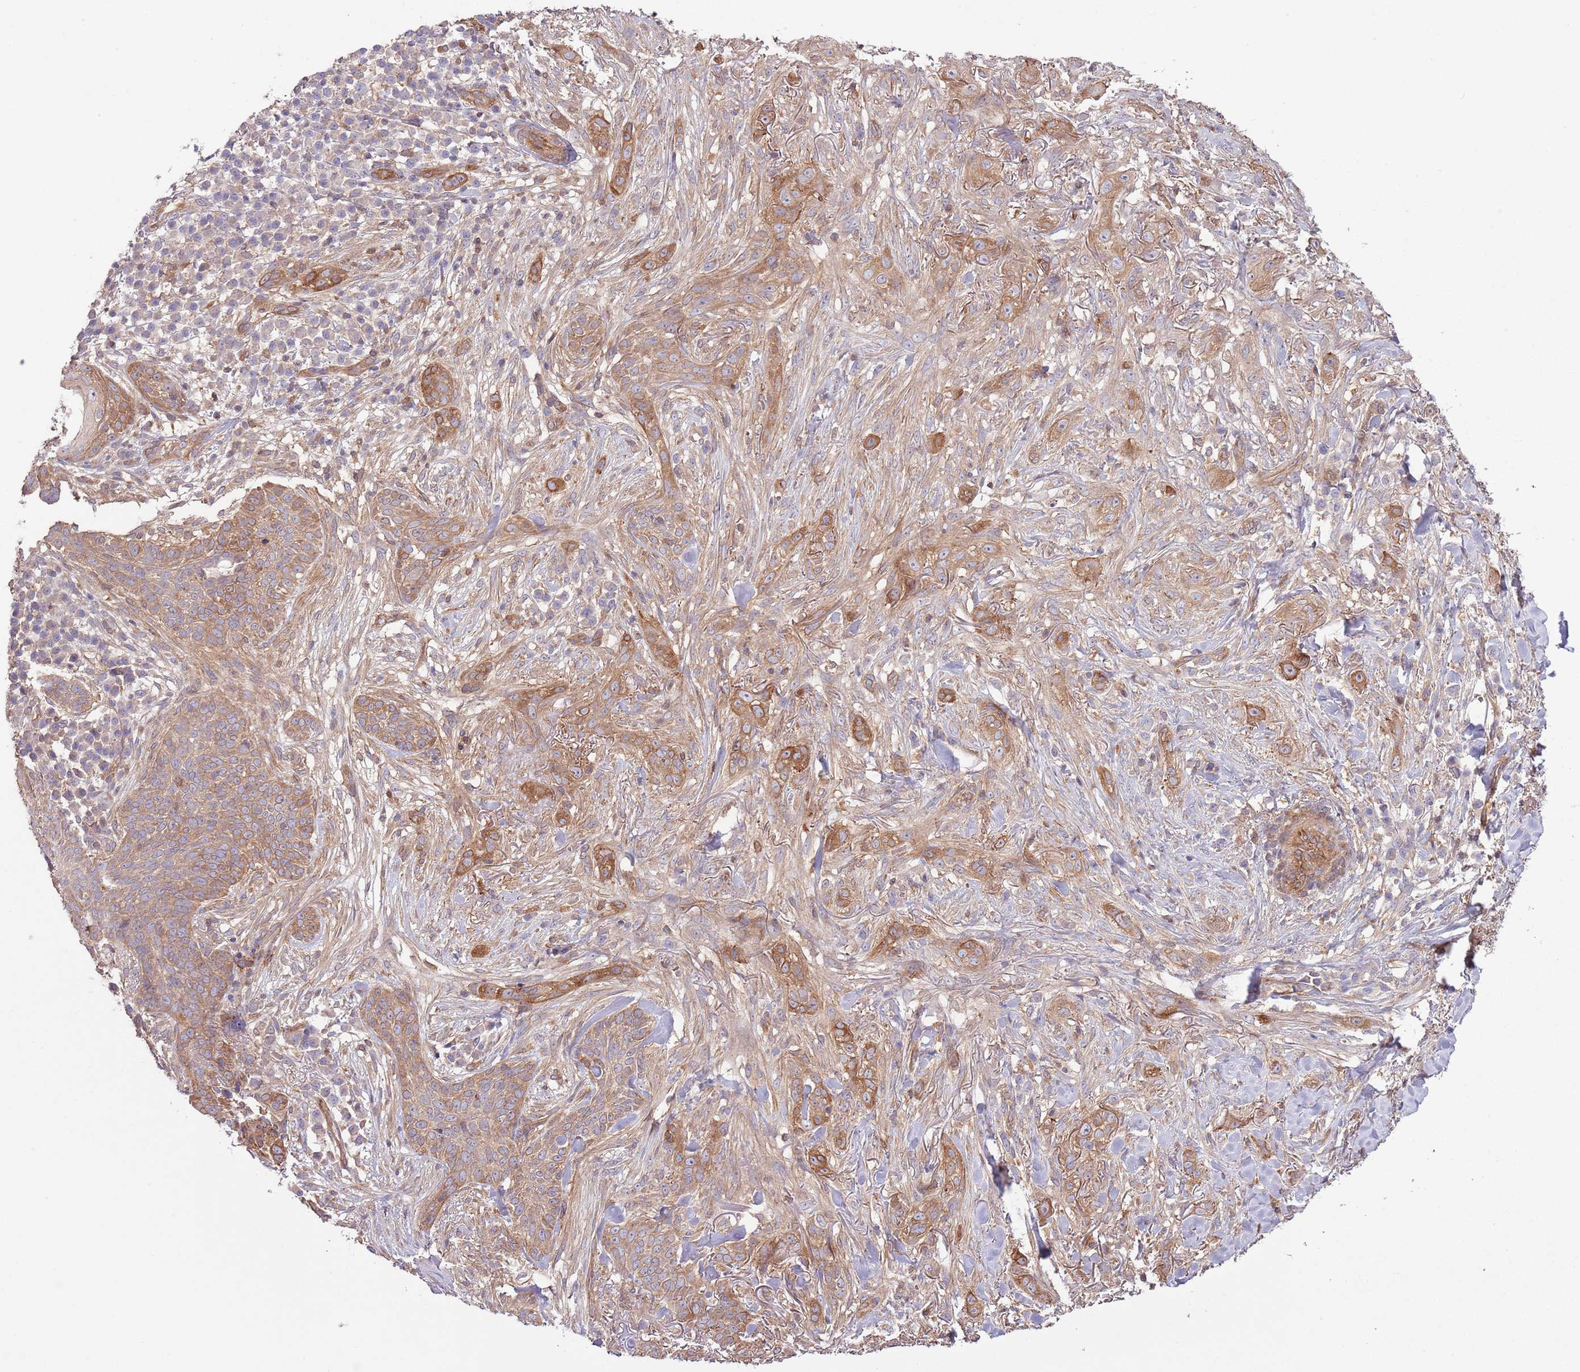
{"staining": {"intensity": "moderate", "quantity": ">75%", "location": "cytoplasmic/membranous"}, "tissue": "skin cancer", "cell_type": "Tumor cells", "image_type": "cancer", "snomed": [{"axis": "morphology", "description": "Basal cell carcinoma"}, {"axis": "topography", "description": "Skin"}], "caption": "An immunohistochemistry histopathology image of neoplastic tissue is shown. Protein staining in brown highlights moderate cytoplasmic/membranous positivity in skin cancer within tumor cells.", "gene": "LPIN2", "patient": {"sex": "male", "age": 72}}